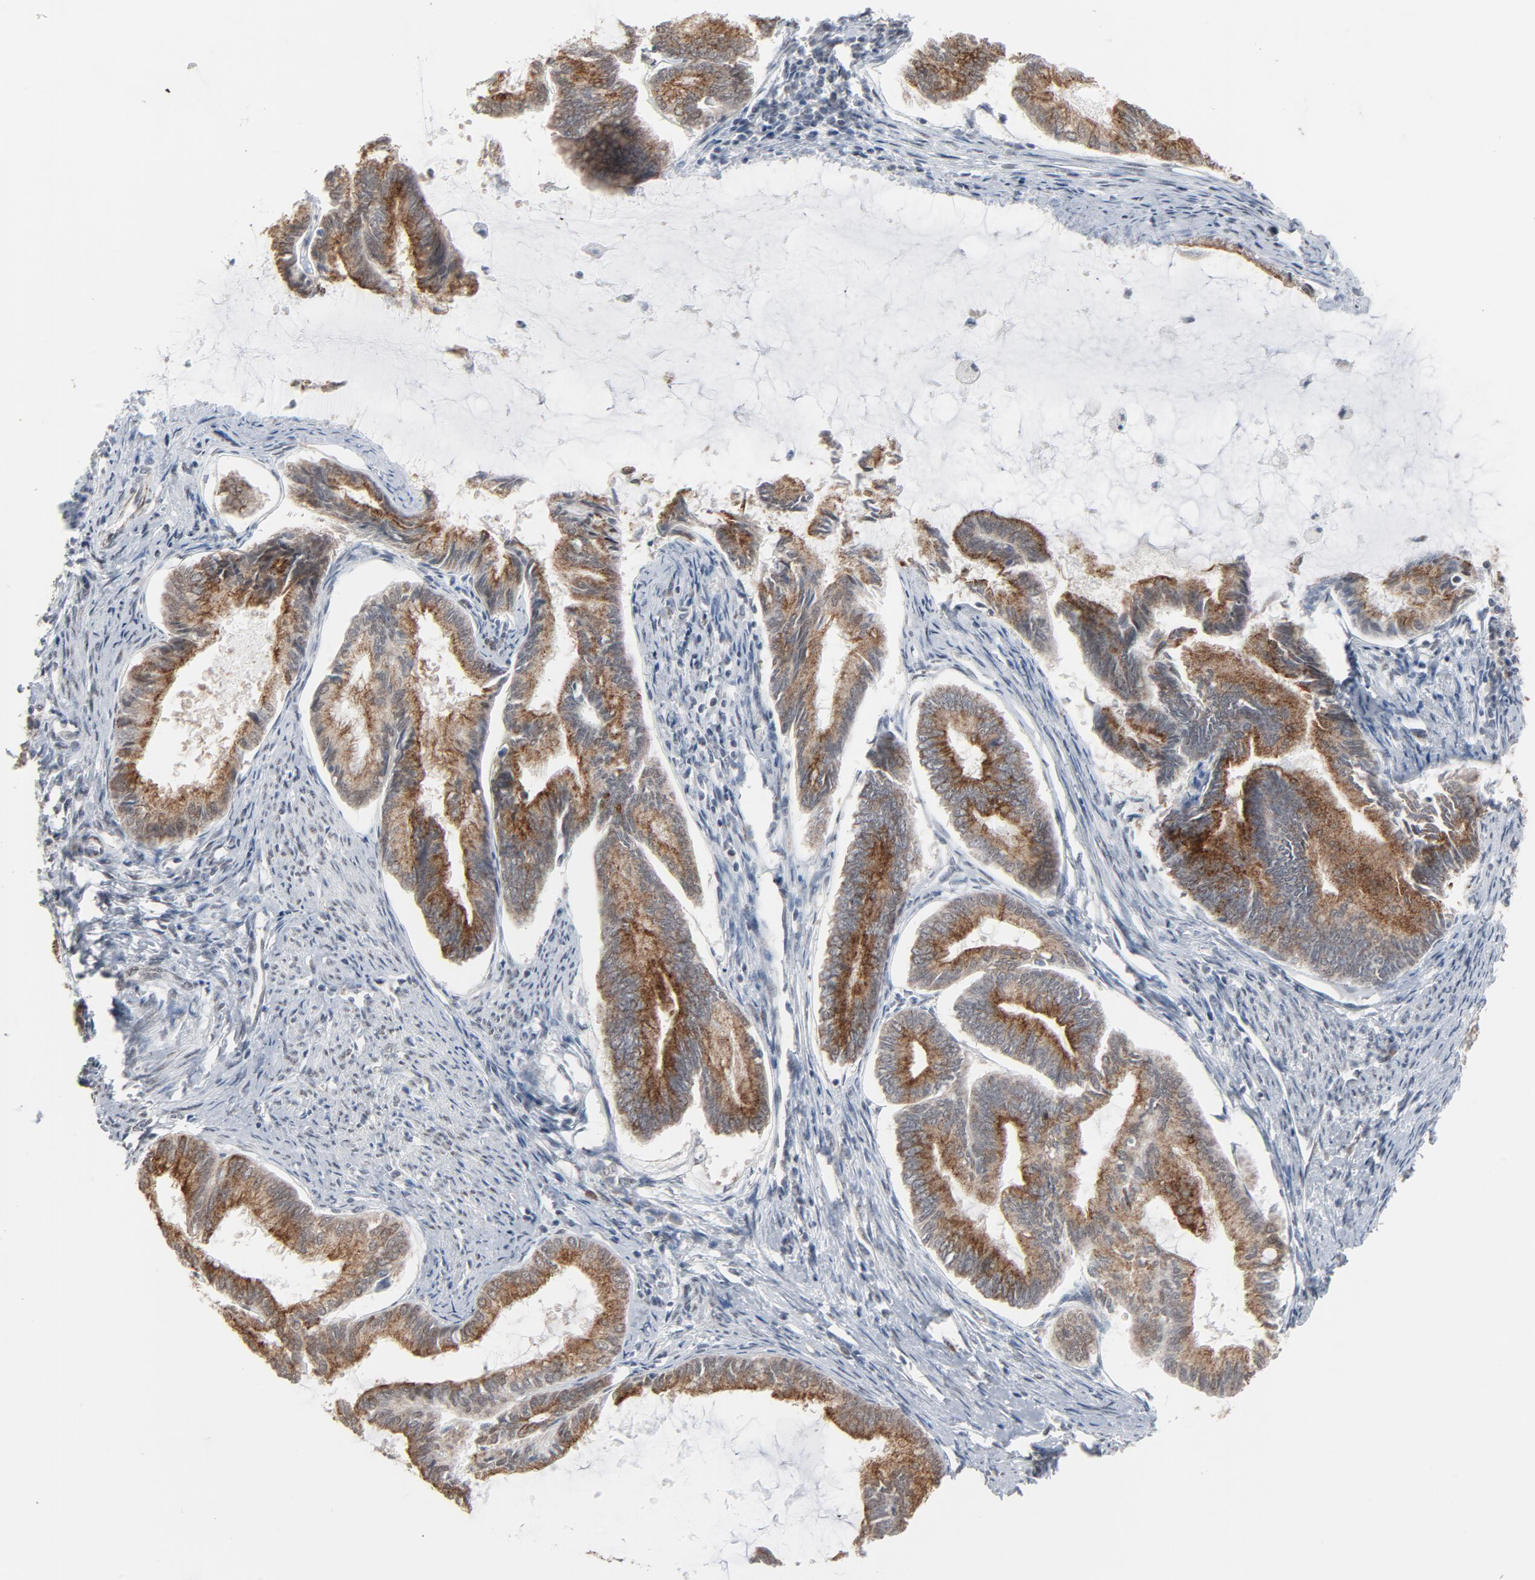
{"staining": {"intensity": "moderate", "quantity": ">75%", "location": "cytoplasmic/membranous"}, "tissue": "endometrial cancer", "cell_type": "Tumor cells", "image_type": "cancer", "snomed": [{"axis": "morphology", "description": "Adenocarcinoma, NOS"}, {"axis": "topography", "description": "Endometrium"}], "caption": "This is an image of immunohistochemistry (IHC) staining of adenocarcinoma (endometrial), which shows moderate expression in the cytoplasmic/membranous of tumor cells.", "gene": "ITPR3", "patient": {"sex": "female", "age": 86}}